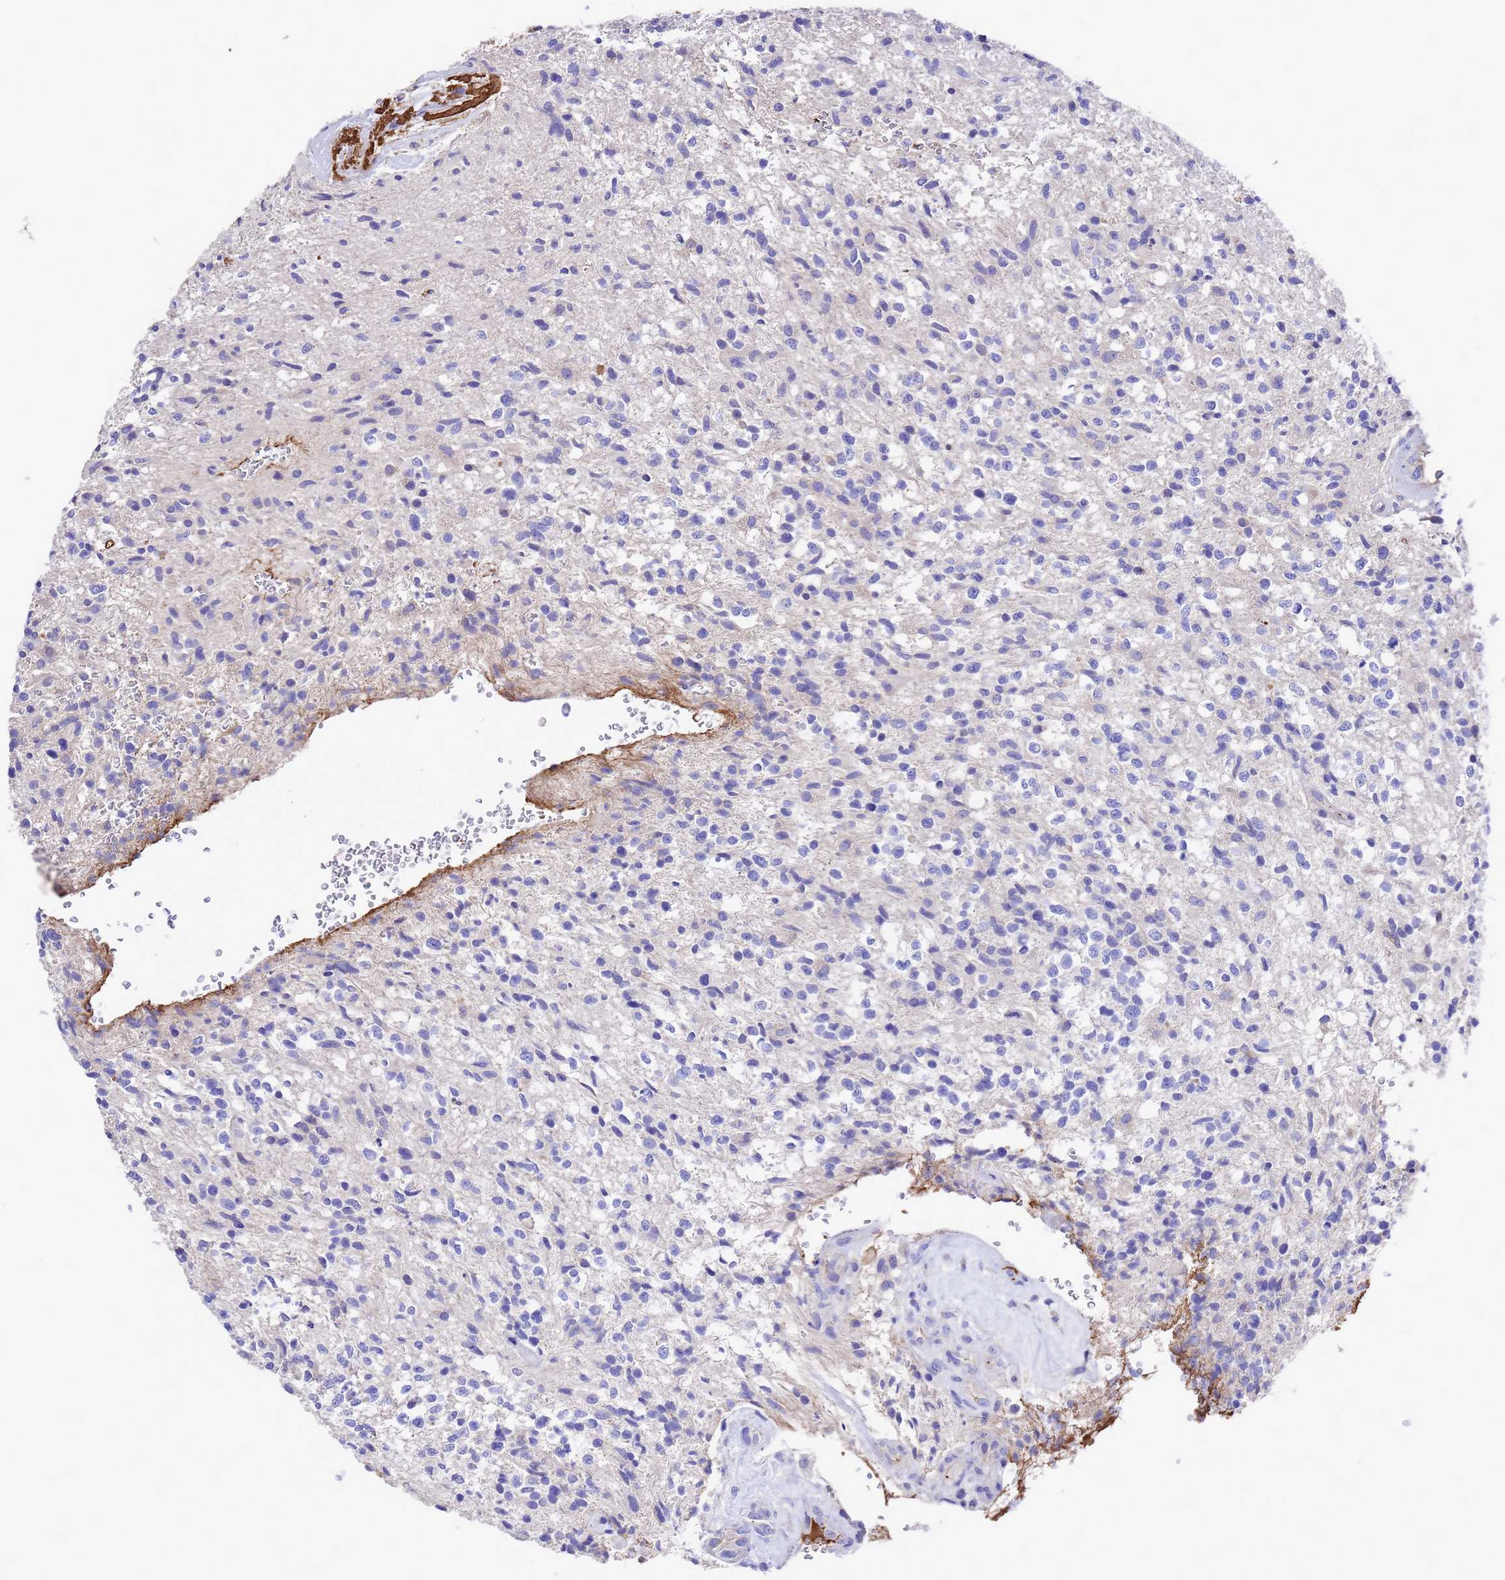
{"staining": {"intensity": "negative", "quantity": "none", "location": "none"}, "tissue": "glioma", "cell_type": "Tumor cells", "image_type": "cancer", "snomed": [{"axis": "morphology", "description": "Glioma, malignant, High grade"}, {"axis": "topography", "description": "Brain"}], "caption": "Immunohistochemistry (IHC) histopathology image of glioma stained for a protein (brown), which shows no staining in tumor cells.", "gene": "ELP6", "patient": {"sex": "male", "age": 56}}